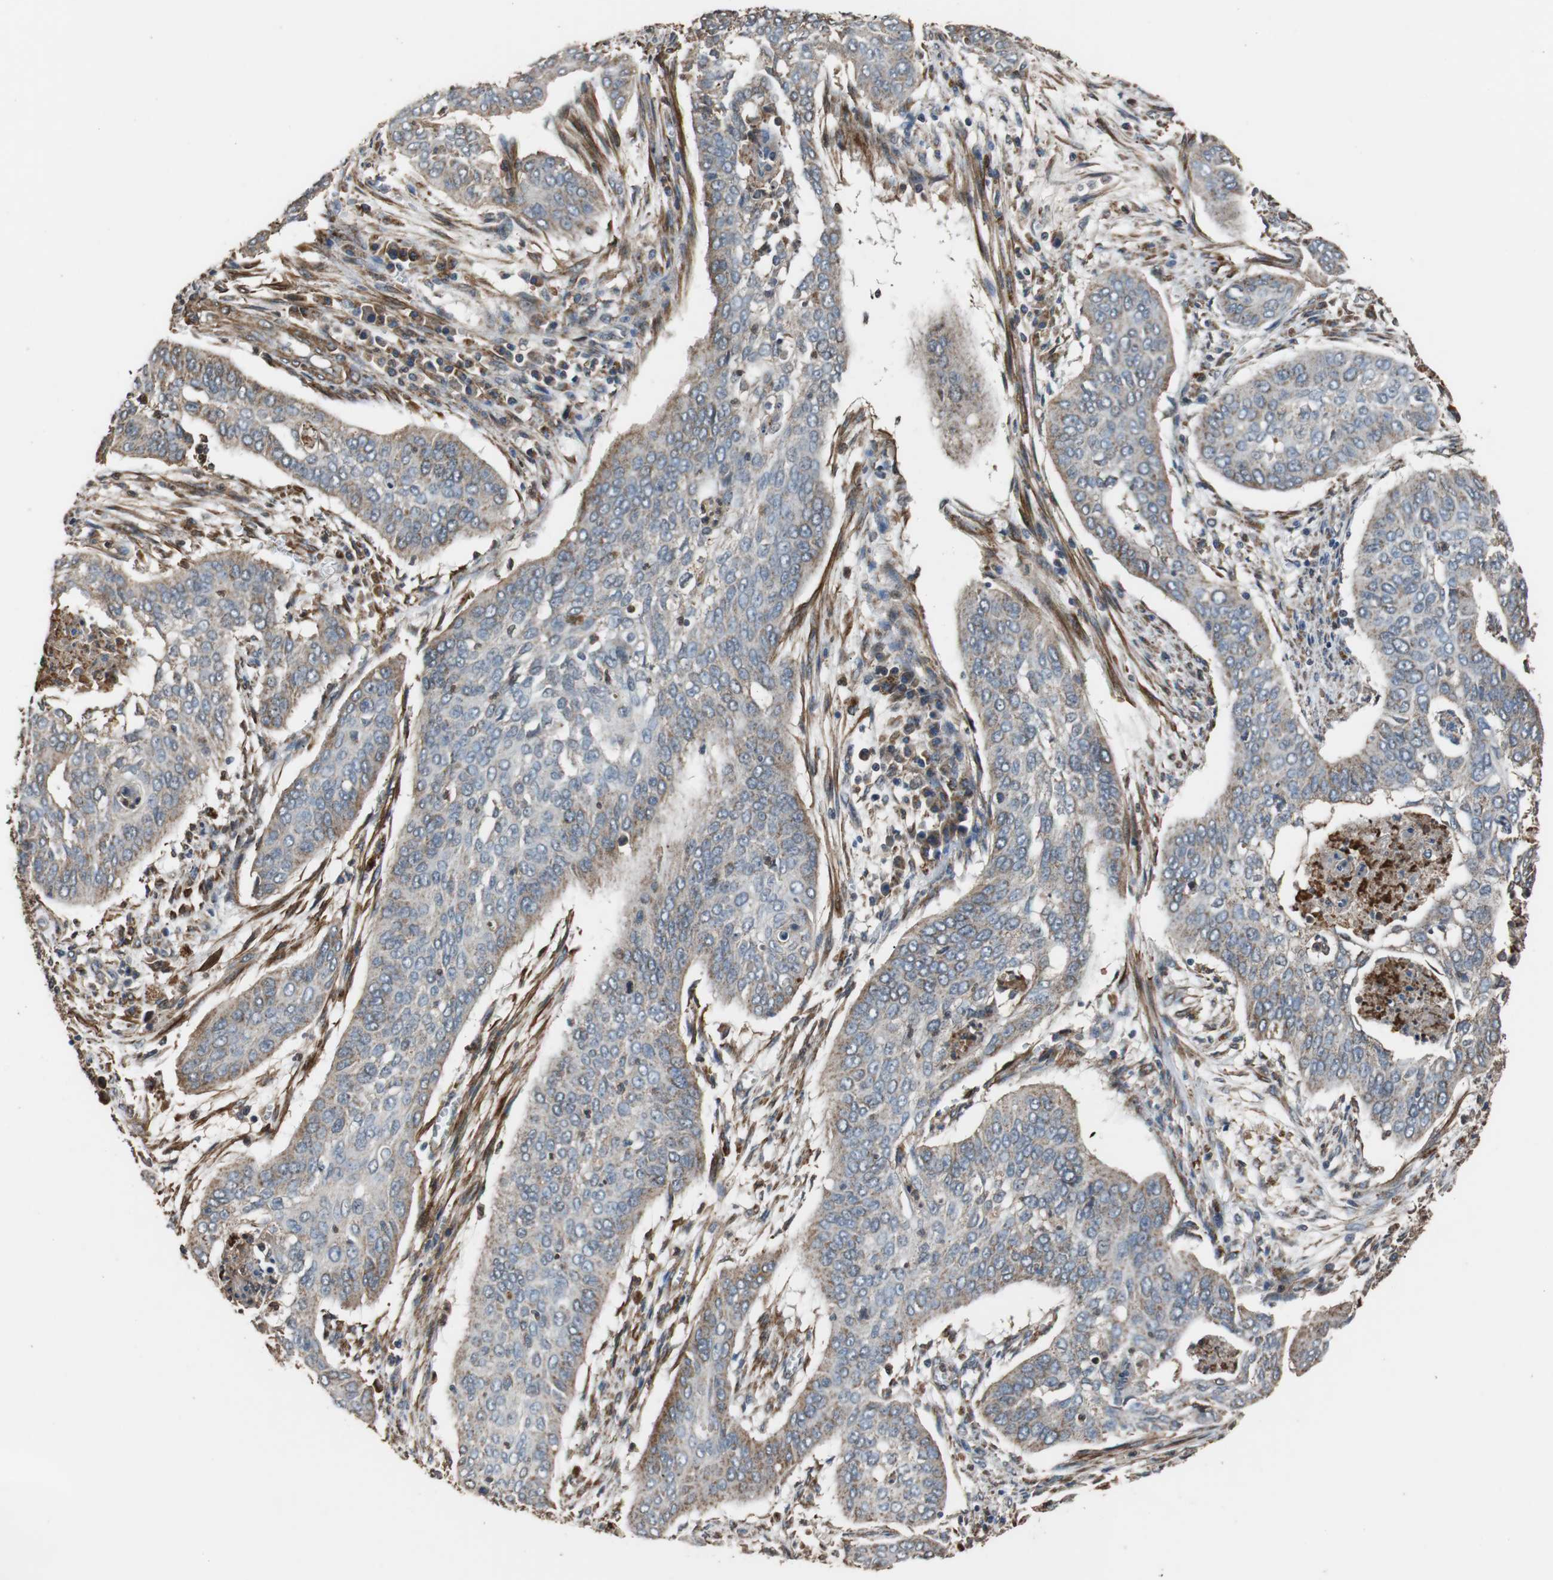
{"staining": {"intensity": "moderate", "quantity": ">75%", "location": "cytoplasmic/membranous"}, "tissue": "cervical cancer", "cell_type": "Tumor cells", "image_type": "cancer", "snomed": [{"axis": "morphology", "description": "Squamous cell carcinoma, NOS"}, {"axis": "topography", "description": "Cervix"}], "caption": "This micrograph demonstrates IHC staining of cervical cancer (squamous cell carcinoma), with medium moderate cytoplasmic/membranous expression in about >75% of tumor cells.", "gene": "PITRM1", "patient": {"sex": "female", "age": 39}}